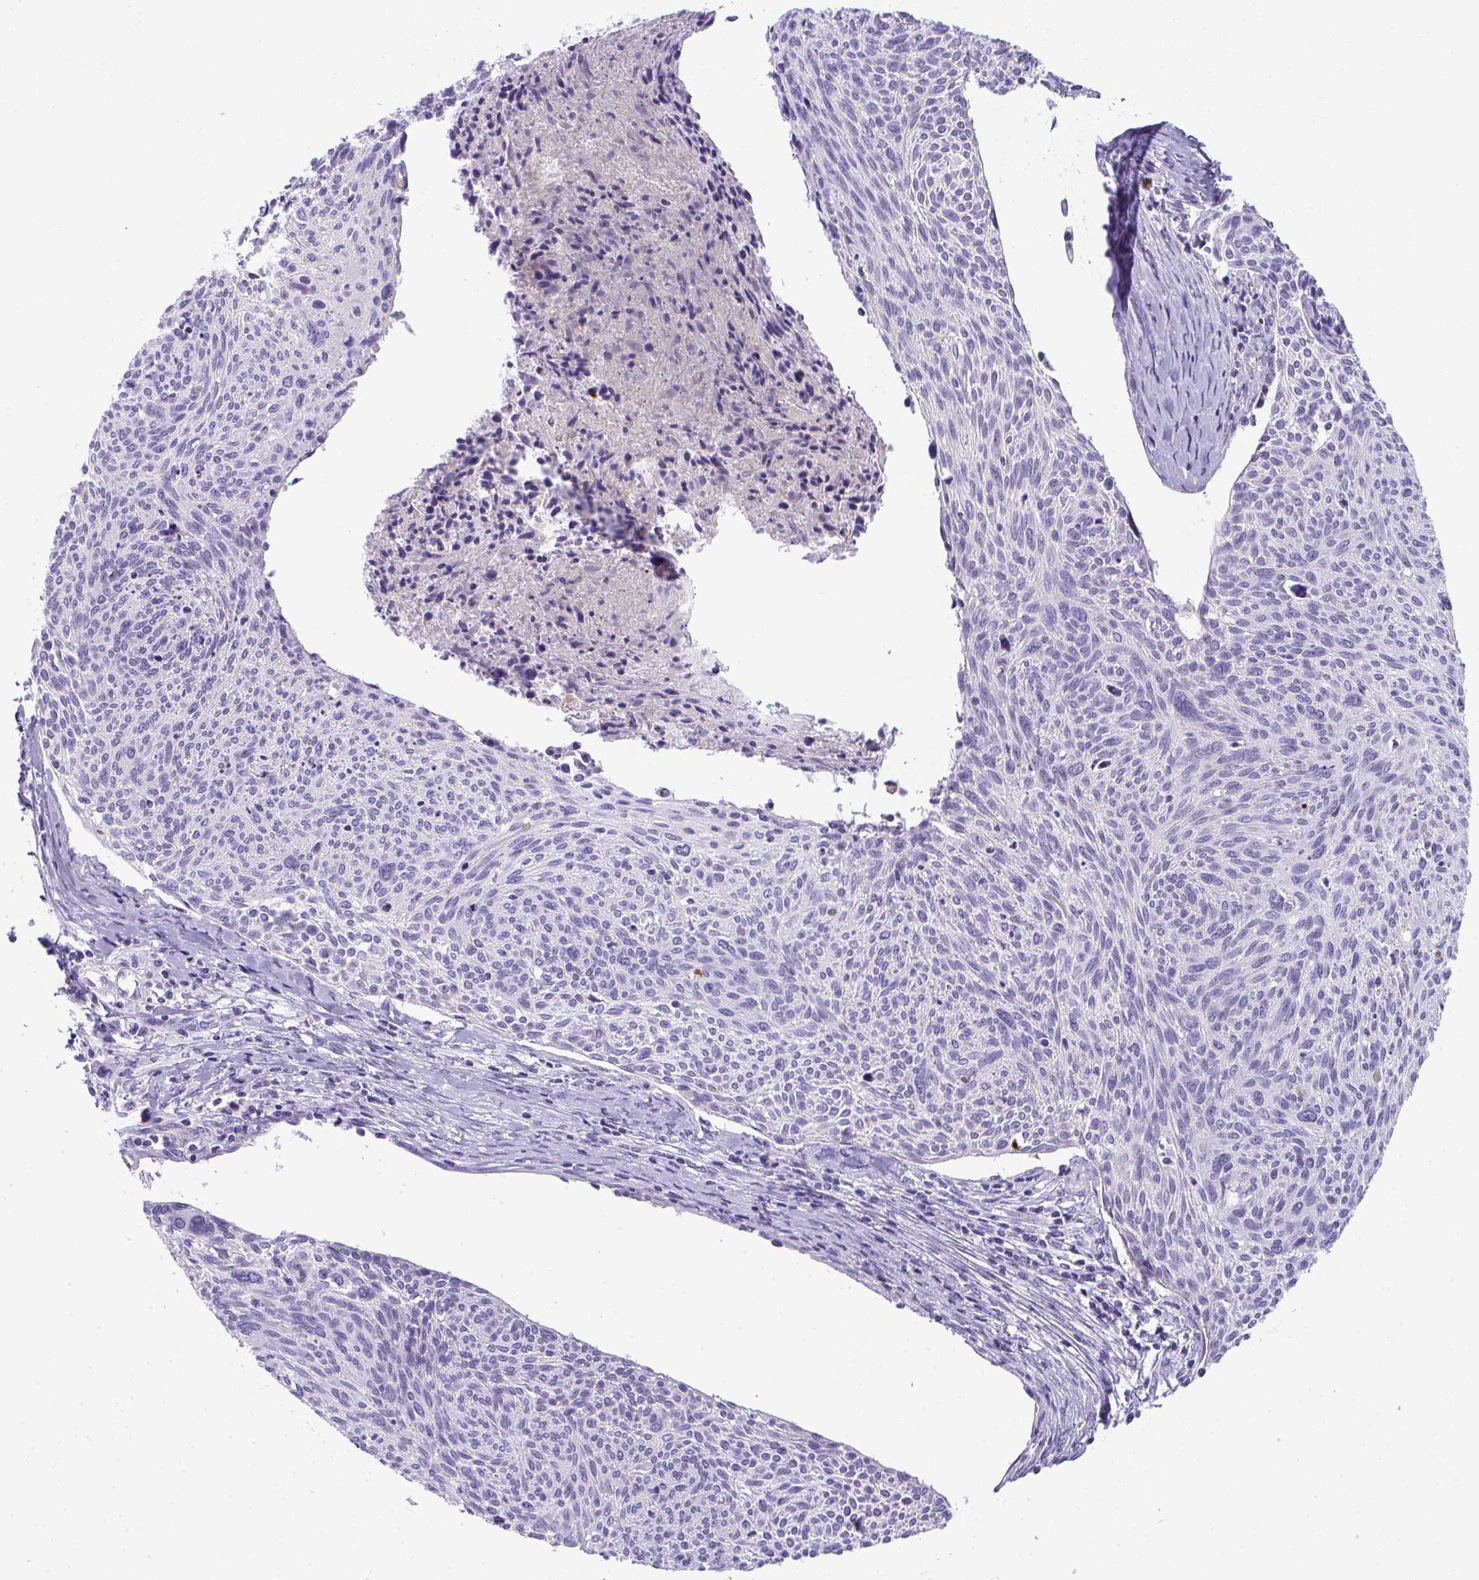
{"staining": {"intensity": "negative", "quantity": "none", "location": "none"}, "tissue": "cervical cancer", "cell_type": "Tumor cells", "image_type": "cancer", "snomed": [{"axis": "morphology", "description": "Squamous cell carcinoma, NOS"}, {"axis": "topography", "description": "Cervix"}], "caption": "Image shows no protein staining in tumor cells of squamous cell carcinoma (cervical) tissue. (DAB immunohistochemistry (IHC) visualized using brightfield microscopy, high magnification).", "gene": "ZSWIM3", "patient": {"sex": "female", "age": 49}}